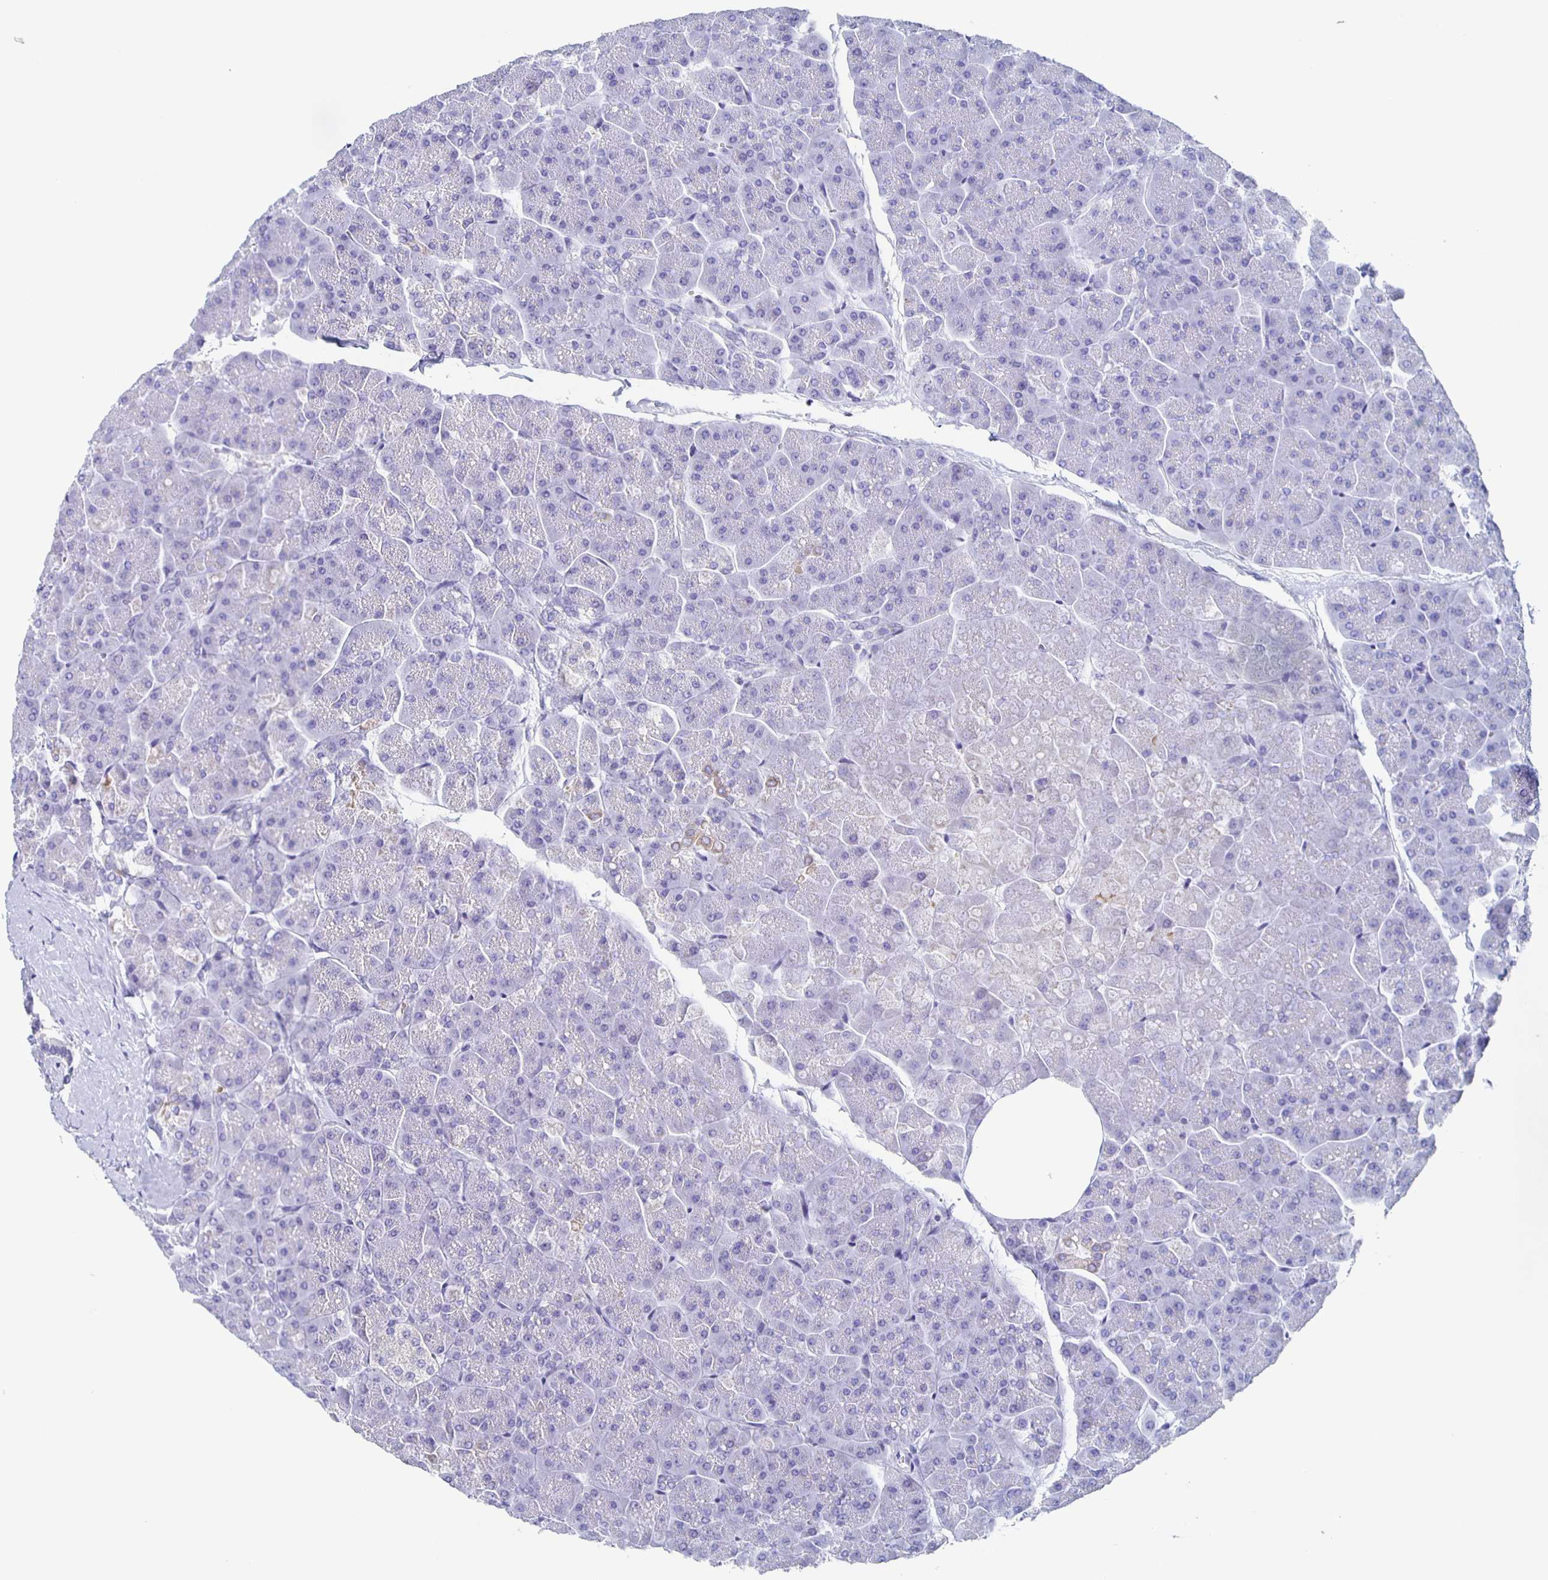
{"staining": {"intensity": "negative", "quantity": "none", "location": "none"}, "tissue": "pancreas", "cell_type": "Exocrine glandular cells", "image_type": "normal", "snomed": [{"axis": "morphology", "description": "Normal tissue, NOS"}, {"axis": "topography", "description": "Pancreas"}, {"axis": "topography", "description": "Peripheral nerve tissue"}], "caption": "This photomicrograph is of benign pancreas stained with immunohistochemistry (IHC) to label a protein in brown with the nuclei are counter-stained blue. There is no expression in exocrine glandular cells. Nuclei are stained in blue.", "gene": "FGA", "patient": {"sex": "male", "age": 54}}